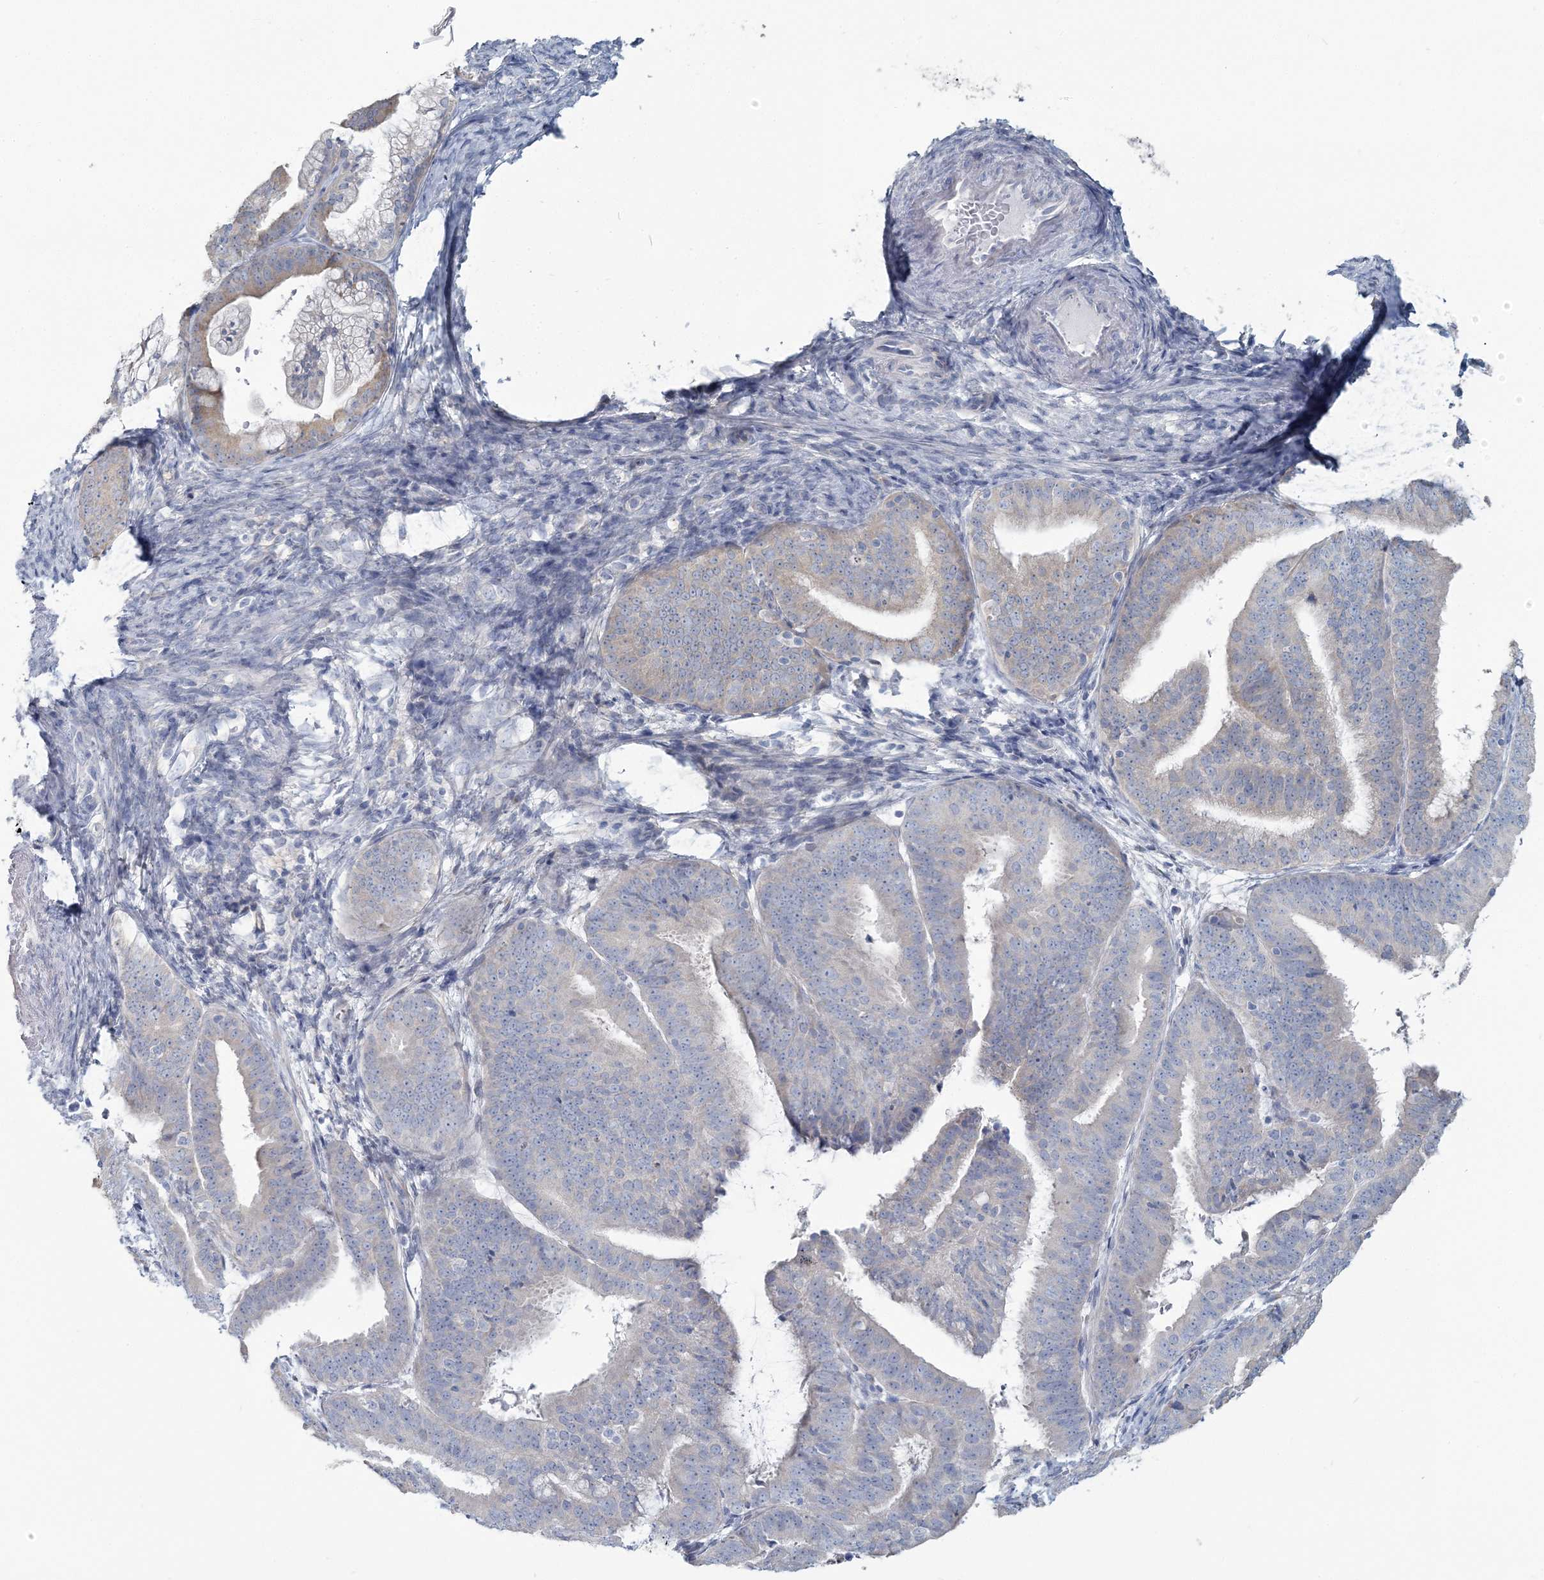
{"staining": {"intensity": "negative", "quantity": "none", "location": "none"}, "tissue": "endometrial cancer", "cell_type": "Tumor cells", "image_type": "cancer", "snomed": [{"axis": "morphology", "description": "Adenocarcinoma, NOS"}, {"axis": "topography", "description": "Endometrium"}], "caption": "This is a image of IHC staining of endometrial adenocarcinoma, which shows no expression in tumor cells.", "gene": "CMBL", "patient": {"sex": "female", "age": 63}}